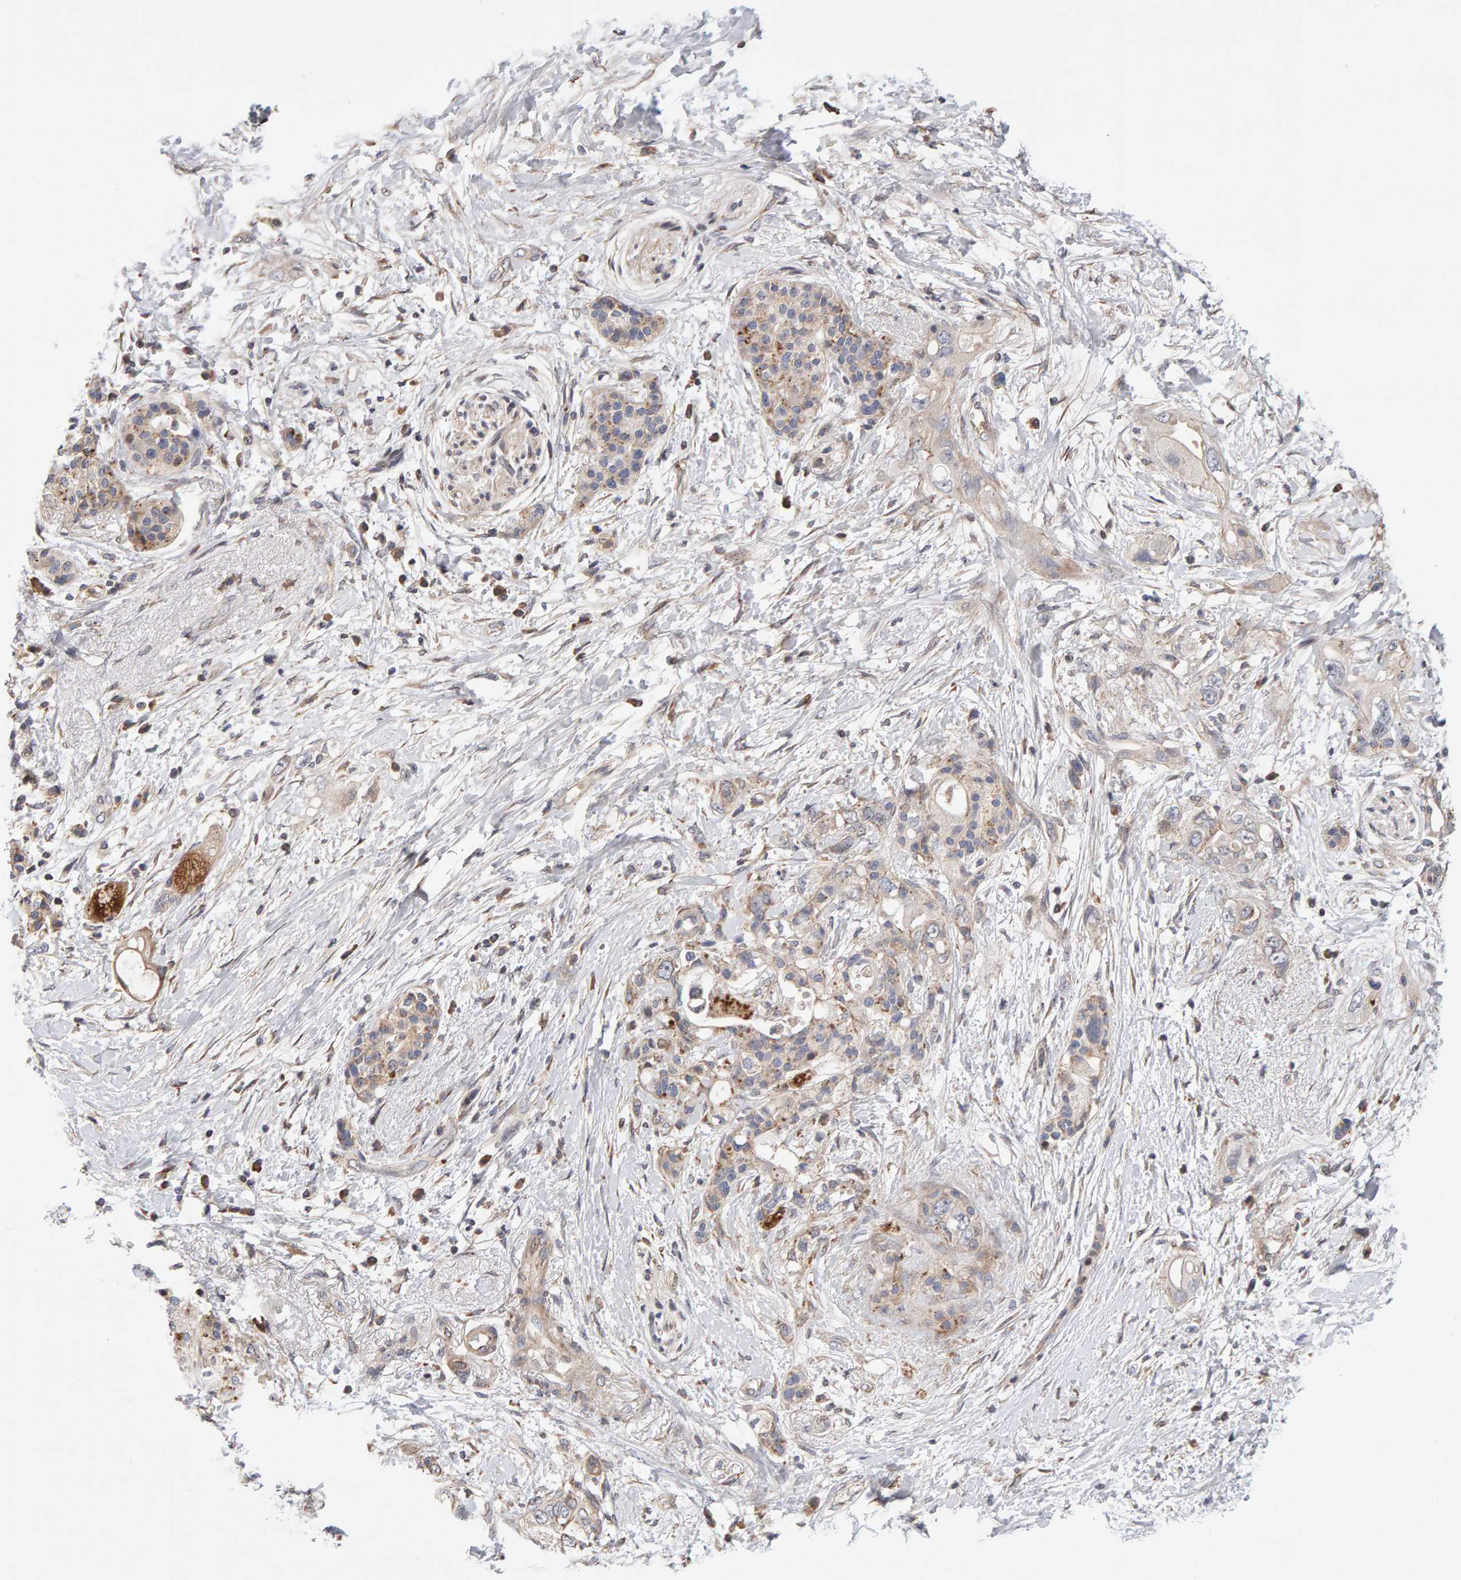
{"staining": {"intensity": "weak", "quantity": "25%-75%", "location": "cytoplasmic/membranous"}, "tissue": "pancreatic cancer", "cell_type": "Tumor cells", "image_type": "cancer", "snomed": [{"axis": "morphology", "description": "Adenocarcinoma, NOS"}, {"axis": "topography", "description": "Pancreas"}], "caption": "Tumor cells reveal low levels of weak cytoplasmic/membranous staining in approximately 25%-75% of cells in human pancreatic cancer (adenocarcinoma).", "gene": "LZTS1", "patient": {"sex": "female", "age": 56}}